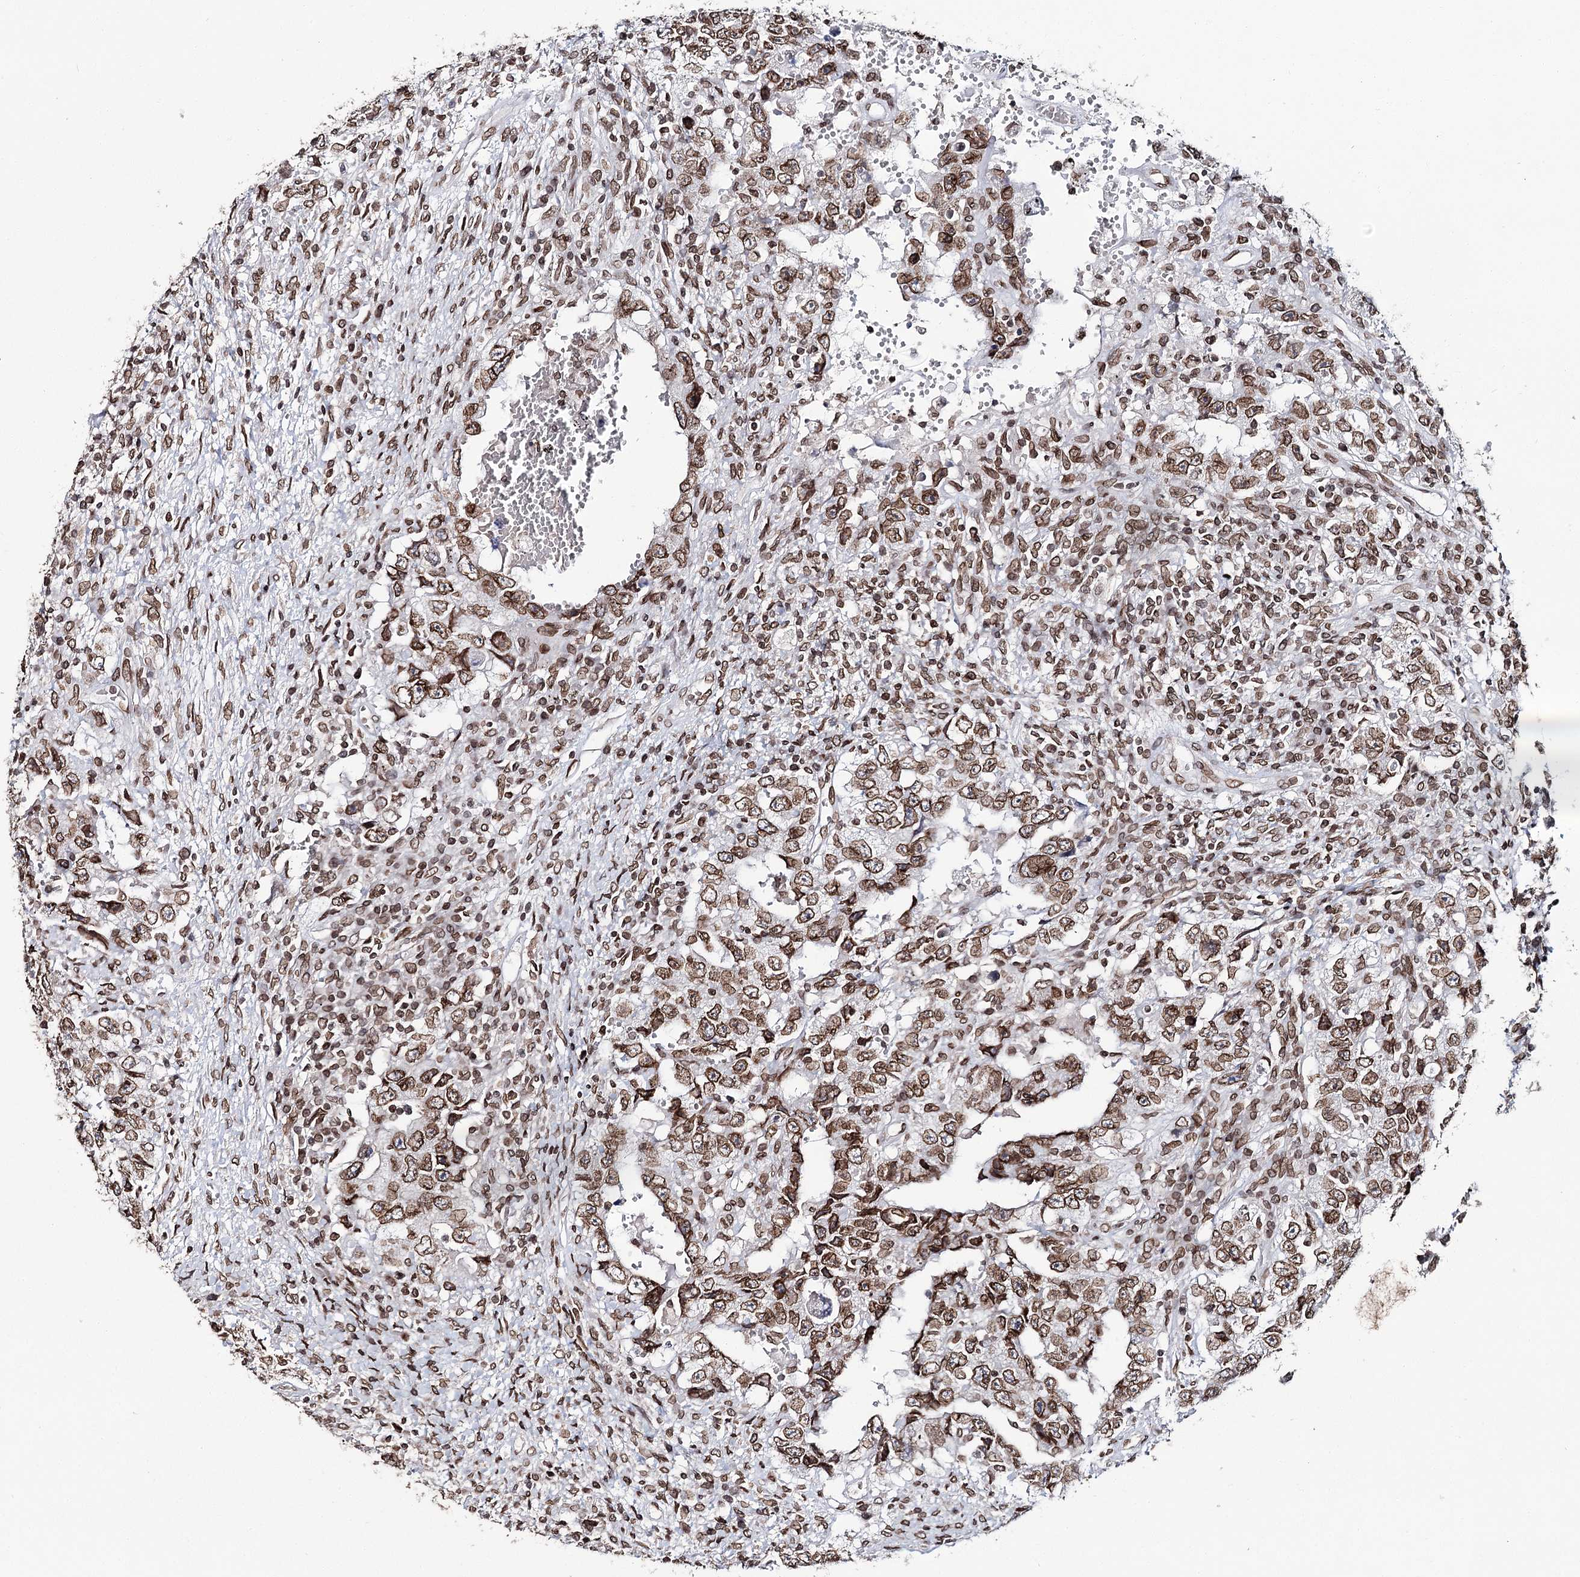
{"staining": {"intensity": "moderate", "quantity": ">75%", "location": "cytoplasmic/membranous,nuclear"}, "tissue": "testis cancer", "cell_type": "Tumor cells", "image_type": "cancer", "snomed": [{"axis": "morphology", "description": "Carcinoma, Embryonal, NOS"}, {"axis": "topography", "description": "Testis"}], "caption": "Immunohistochemical staining of human embryonal carcinoma (testis) shows medium levels of moderate cytoplasmic/membranous and nuclear positivity in about >75% of tumor cells.", "gene": "KIAA0930", "patient": {"sex": "male", "age": 26}}